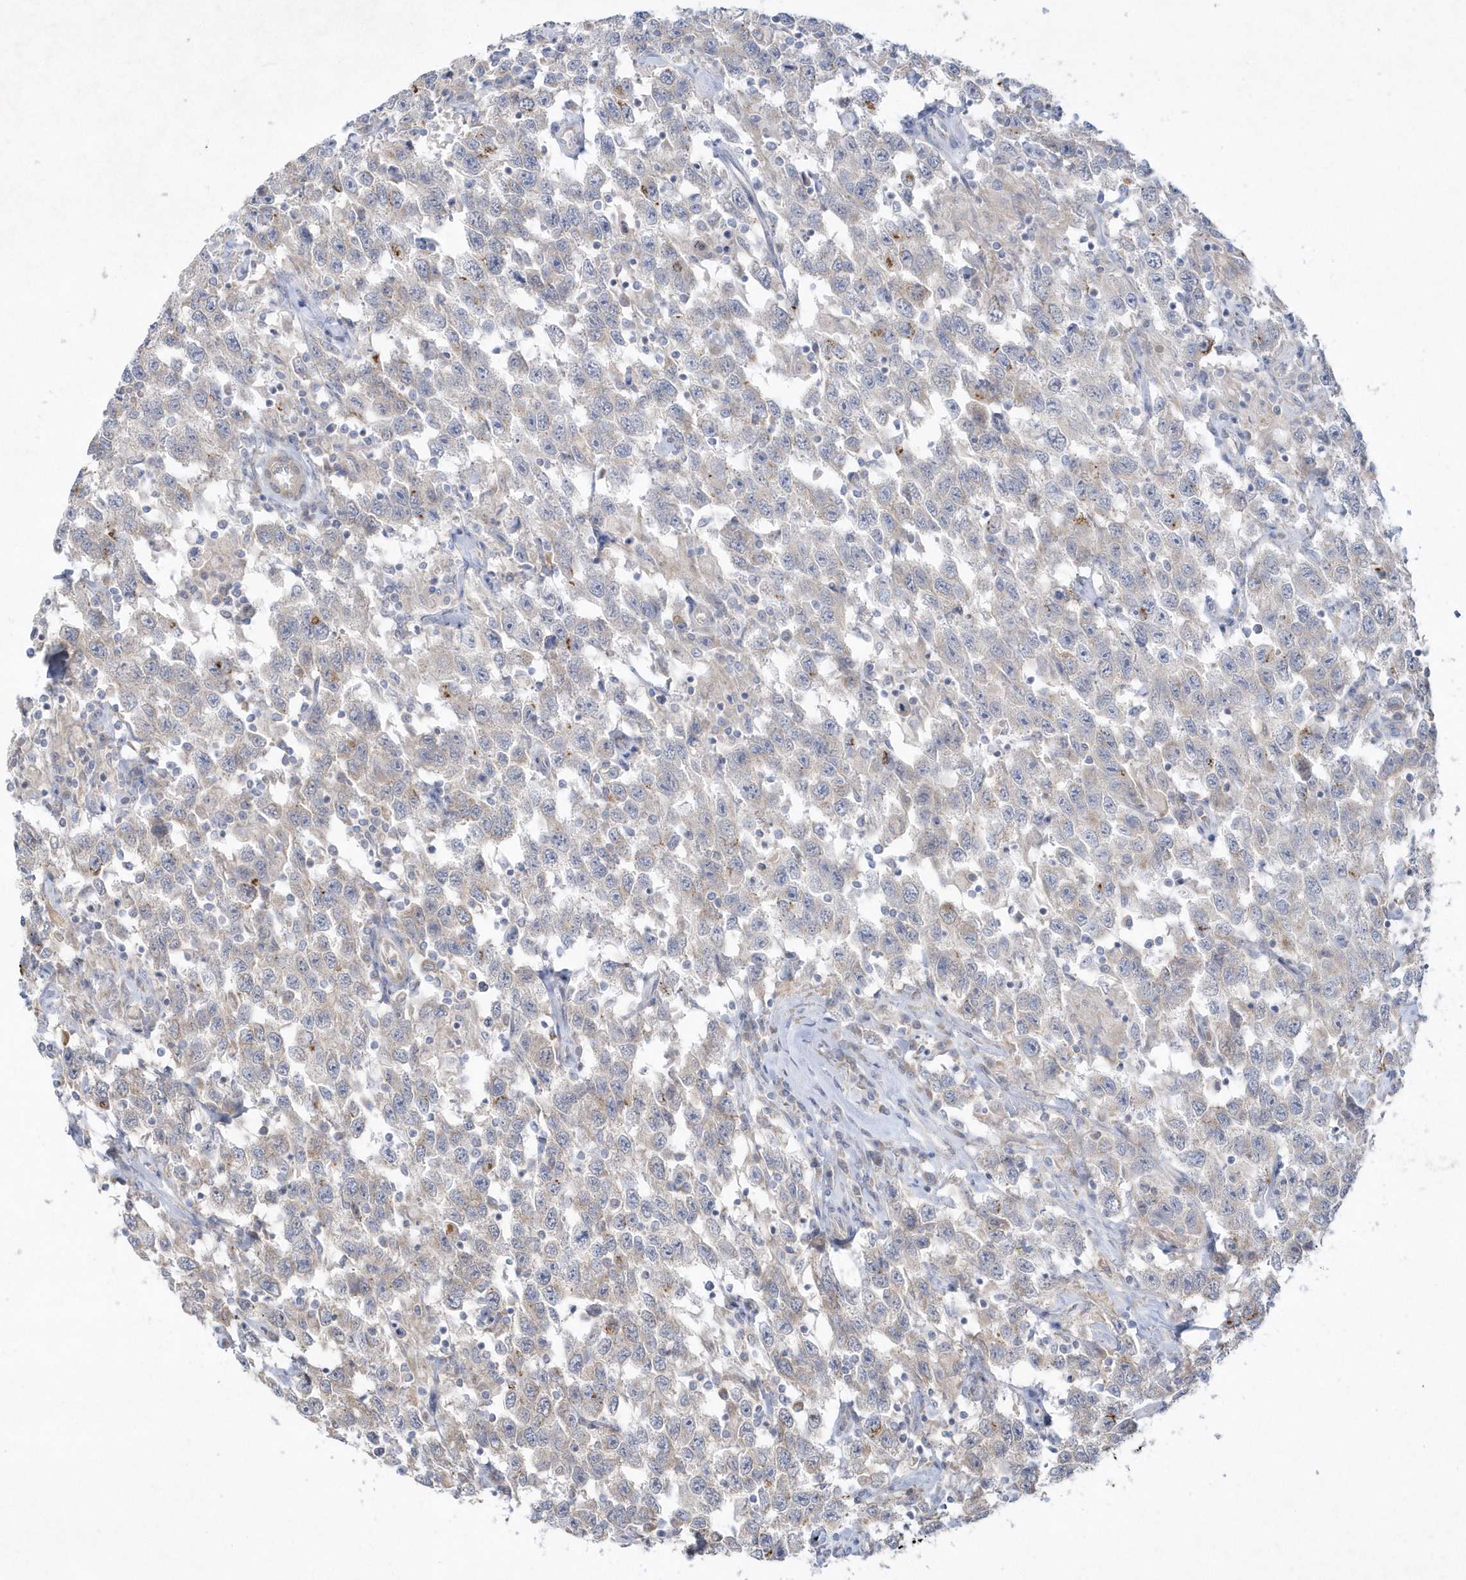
{"staining": {"intensity": "negative", "quantity": "none", "location": "none"}, "tissue": "testis cancer", "cell_type": "Tumor cells", "image_type": "cancer", "snomed": [{"axis": "morphology", "description": "Seminoma, NOS"}, {"axis": "topography", "description": "Testis"}], "caption": "There is no significant expression in tumor cells of testis seminoma.", "gene": "LARS1", "patient": {"sex": "male", "age": 41}}